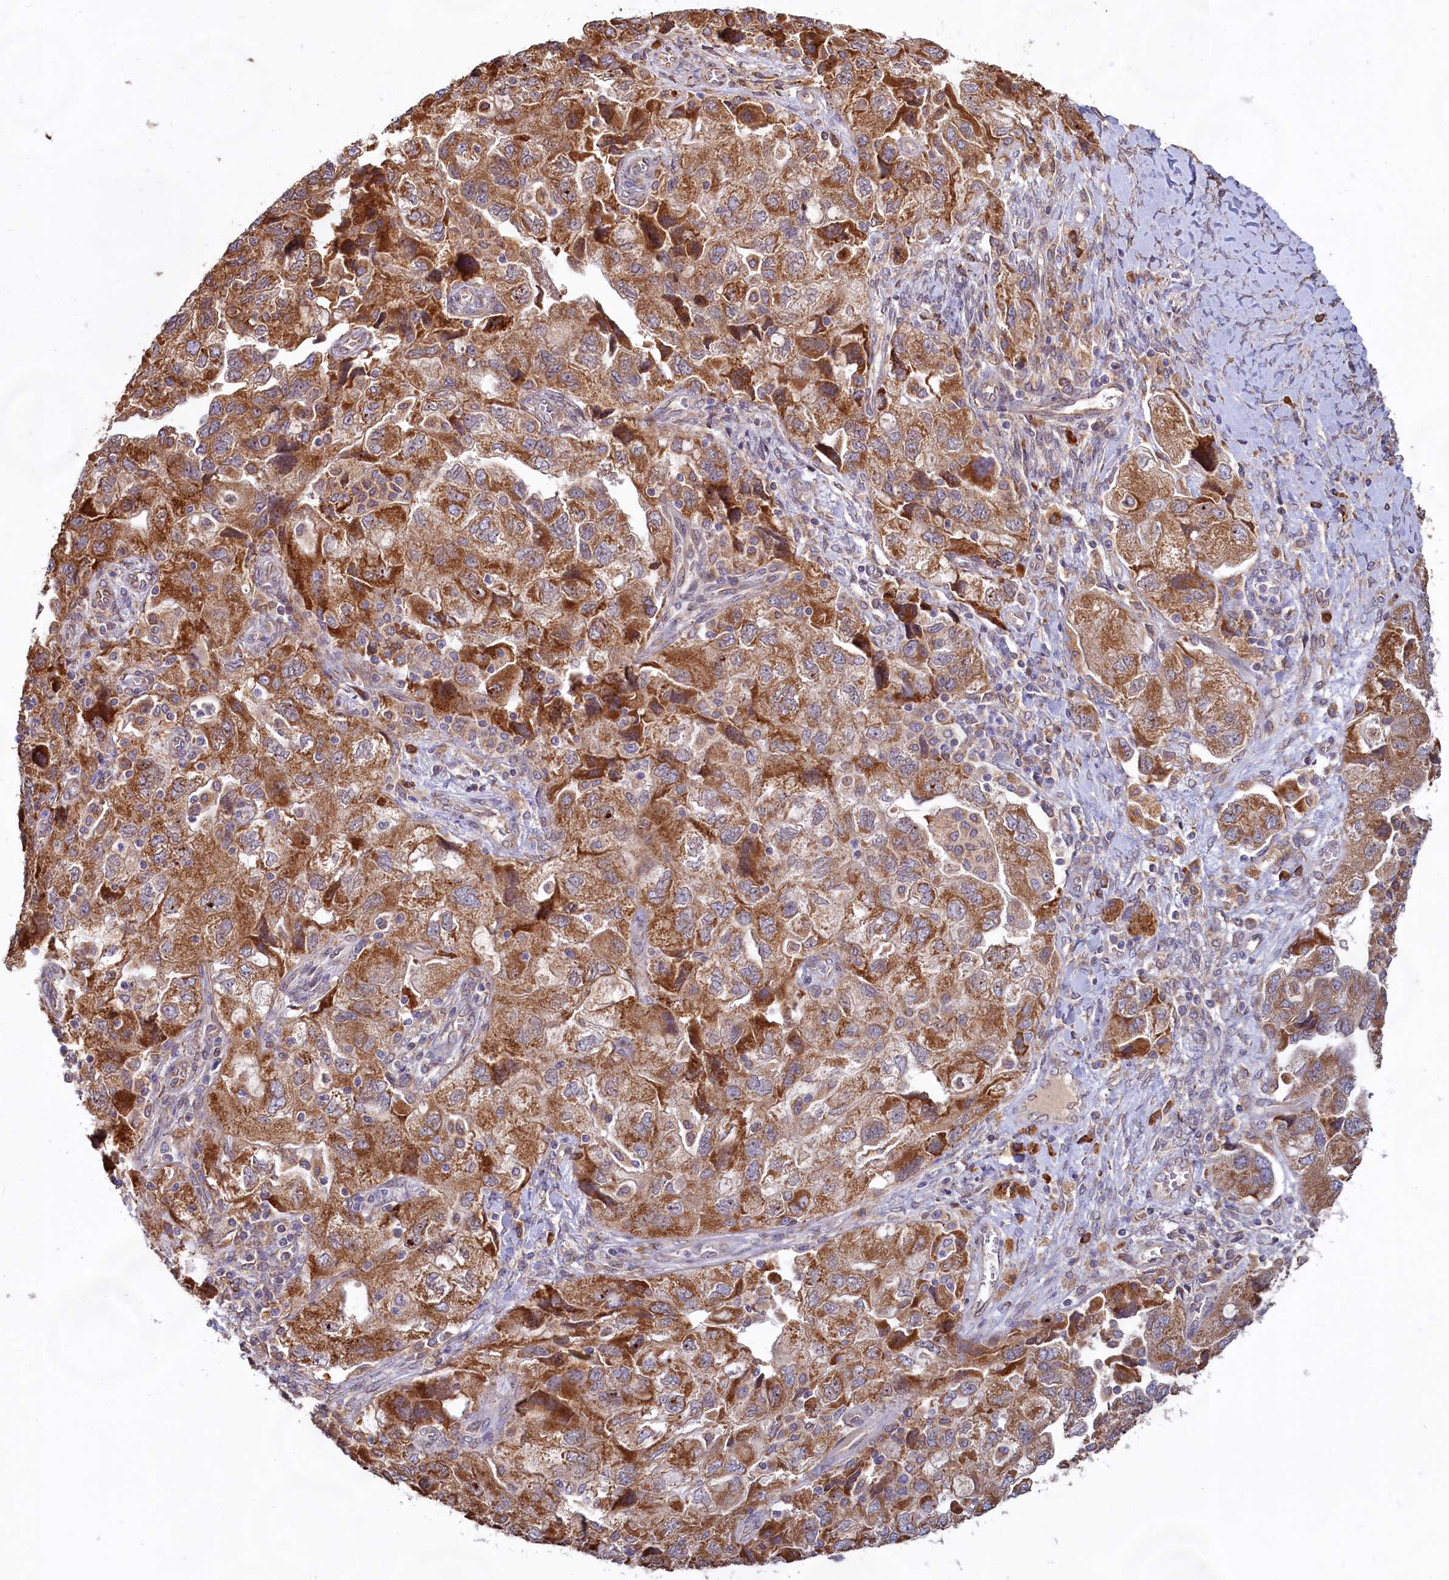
{"staining": {"intensity": "strong", "quantity": ">75%", "location": "cytoplasmic/membranous"}, "tissue": "ovarian cancer", "cell_type": "Tumor cells", "image_type": "cancer", "snomed": [{"axis": "morphology", "description": "Carcinoma, NOS"}, {"axis": "morphology", "description": "Cystadenocarcinoma, serous, NOS"}, {"axis": "topography", "description": "Ovary"}], "caption": "Immunohistochemical staining of ovarian cancer (serous cystadenocarcinoma) demonstrates strong cytoplasmic/membranous protein positivity in approximately >75% of tumor cells. (Brightfield microscopy of DAB IHC at high magnification).", "gene": "TBC1D19", "patient": {"sex": "female", "age": 69}}